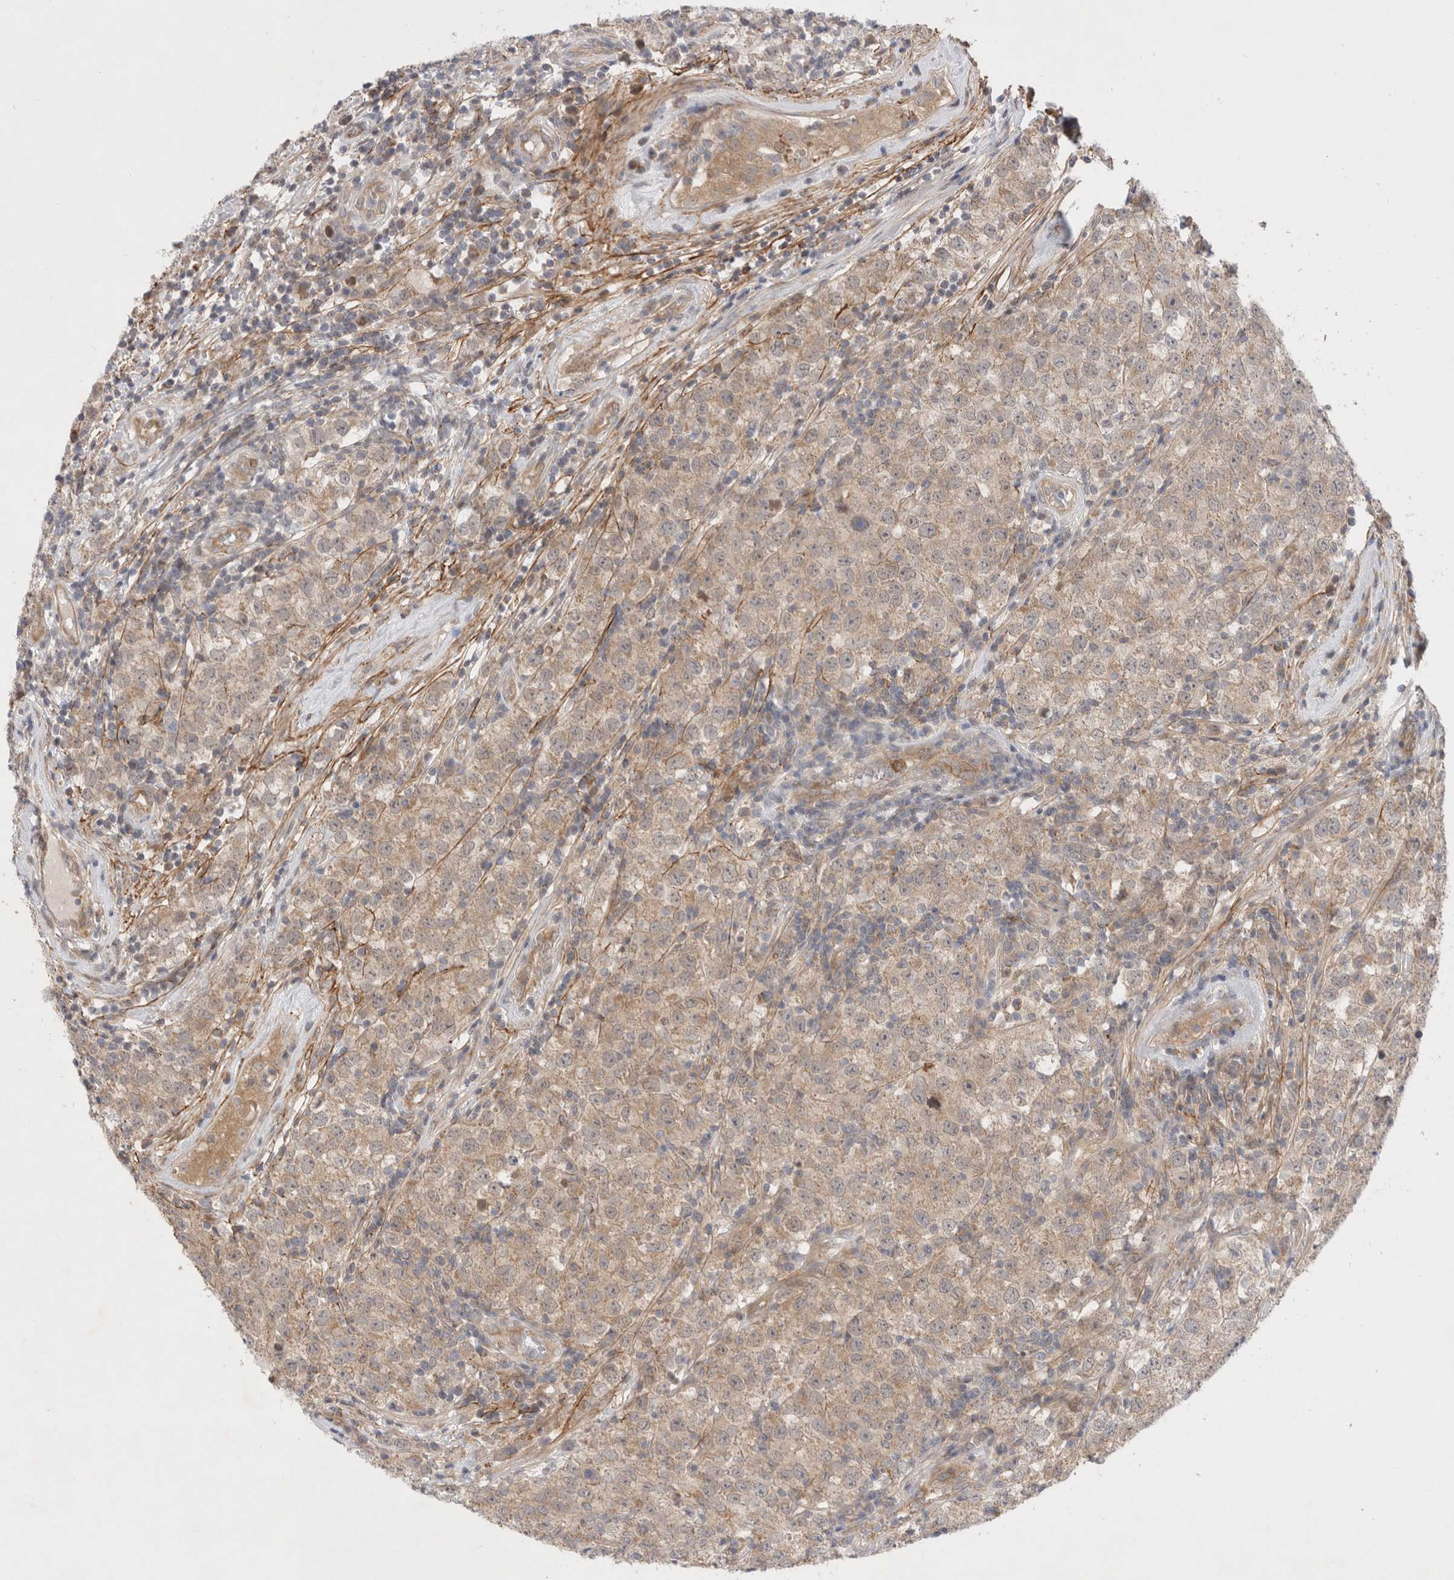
{"staining": {"intensity": "weak", "quantity": ">75%", "location": "cytoplasmic/membranous"}, "tissue": "testis cancer", "cell_type": "Tumor cells", "image_type": "cancer", "snomed": [{"axis": "morphology", "description": "Seminoma, NOS"}, {"axis": "morphology", "description": "Carcinoma, Embryonal, NOS"}, {"axis": "topography", "description": "Testis"}], "caption": "Immunohistochemistry staining of testis cancer, which shows low levels of weak cytoplasmic/membranous staining in about >75% of tumor cells indicating weak cytoplasmic/membranous protein positivity. The staining was performed using DAB (brown) for protein detection and nuclei were counterstained in hematoxylin (blue).", "gene": "GSDMB", "patient": {"sex": "male", "age": 28}}